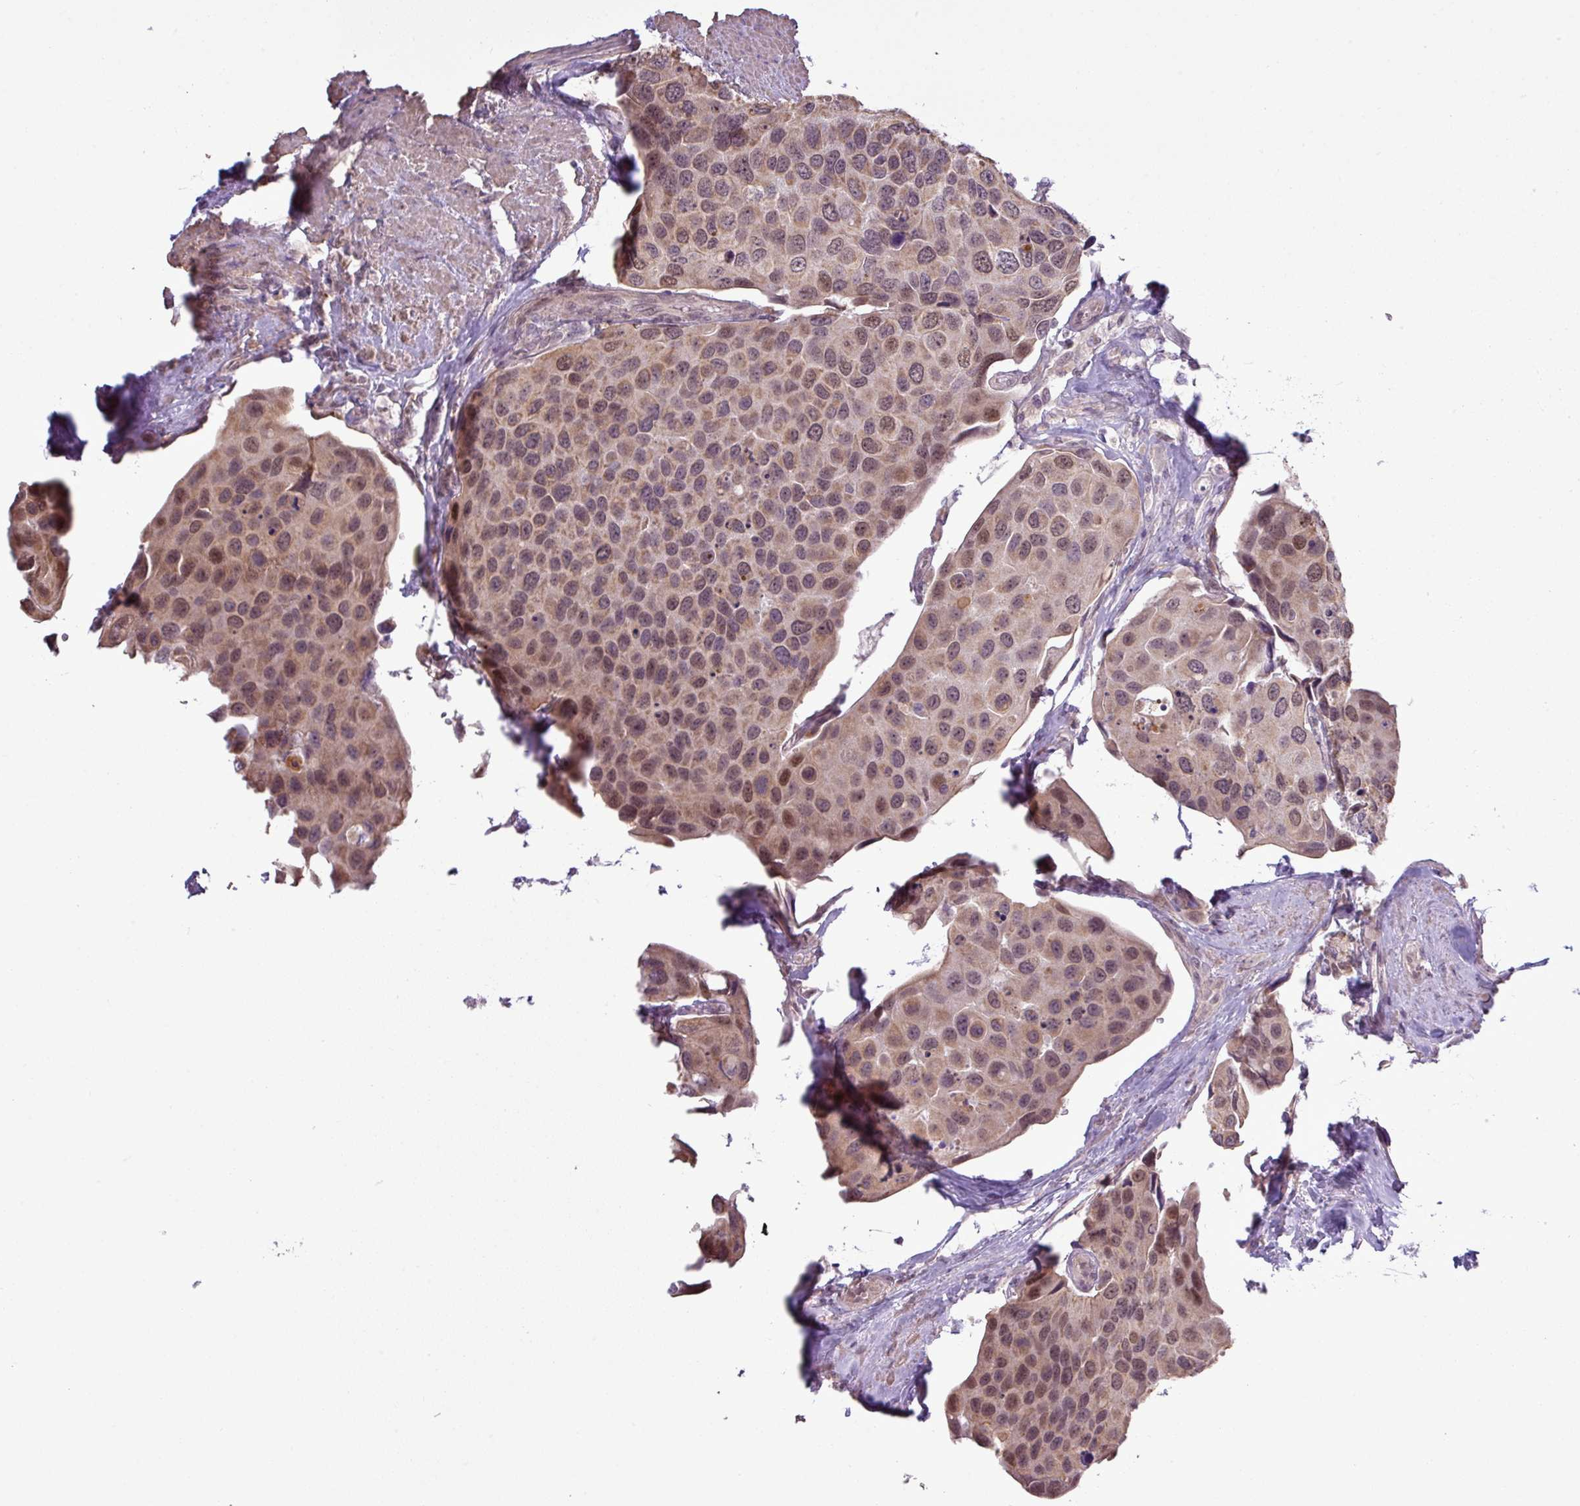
{"staining": {"intensity": "moderate", "quantity": ">75%", "location": "cytoplasmic/membranous,nuclear"}, "tissue": "urothelial cancer", "cell_type": "Tumor cells", "image_type": "cancer", "snomed": [{"axis": "morphology", "description": "Urothelial carcinoma, High grade"}, {"axis": "topography", "description": "Urinary bladder"}], "caption": "Tumor cells exhibit medium levels of moderate cytoplasmic/membranous and nuclear positivity in about >75% of cells in human urothelial cancer. Immunohistochemistry (ihc) stains the protein of interest in brown and the nuclei are stained blue.", "gene": "ZNF217", "patient": {"sex": "male", "age": 74}}